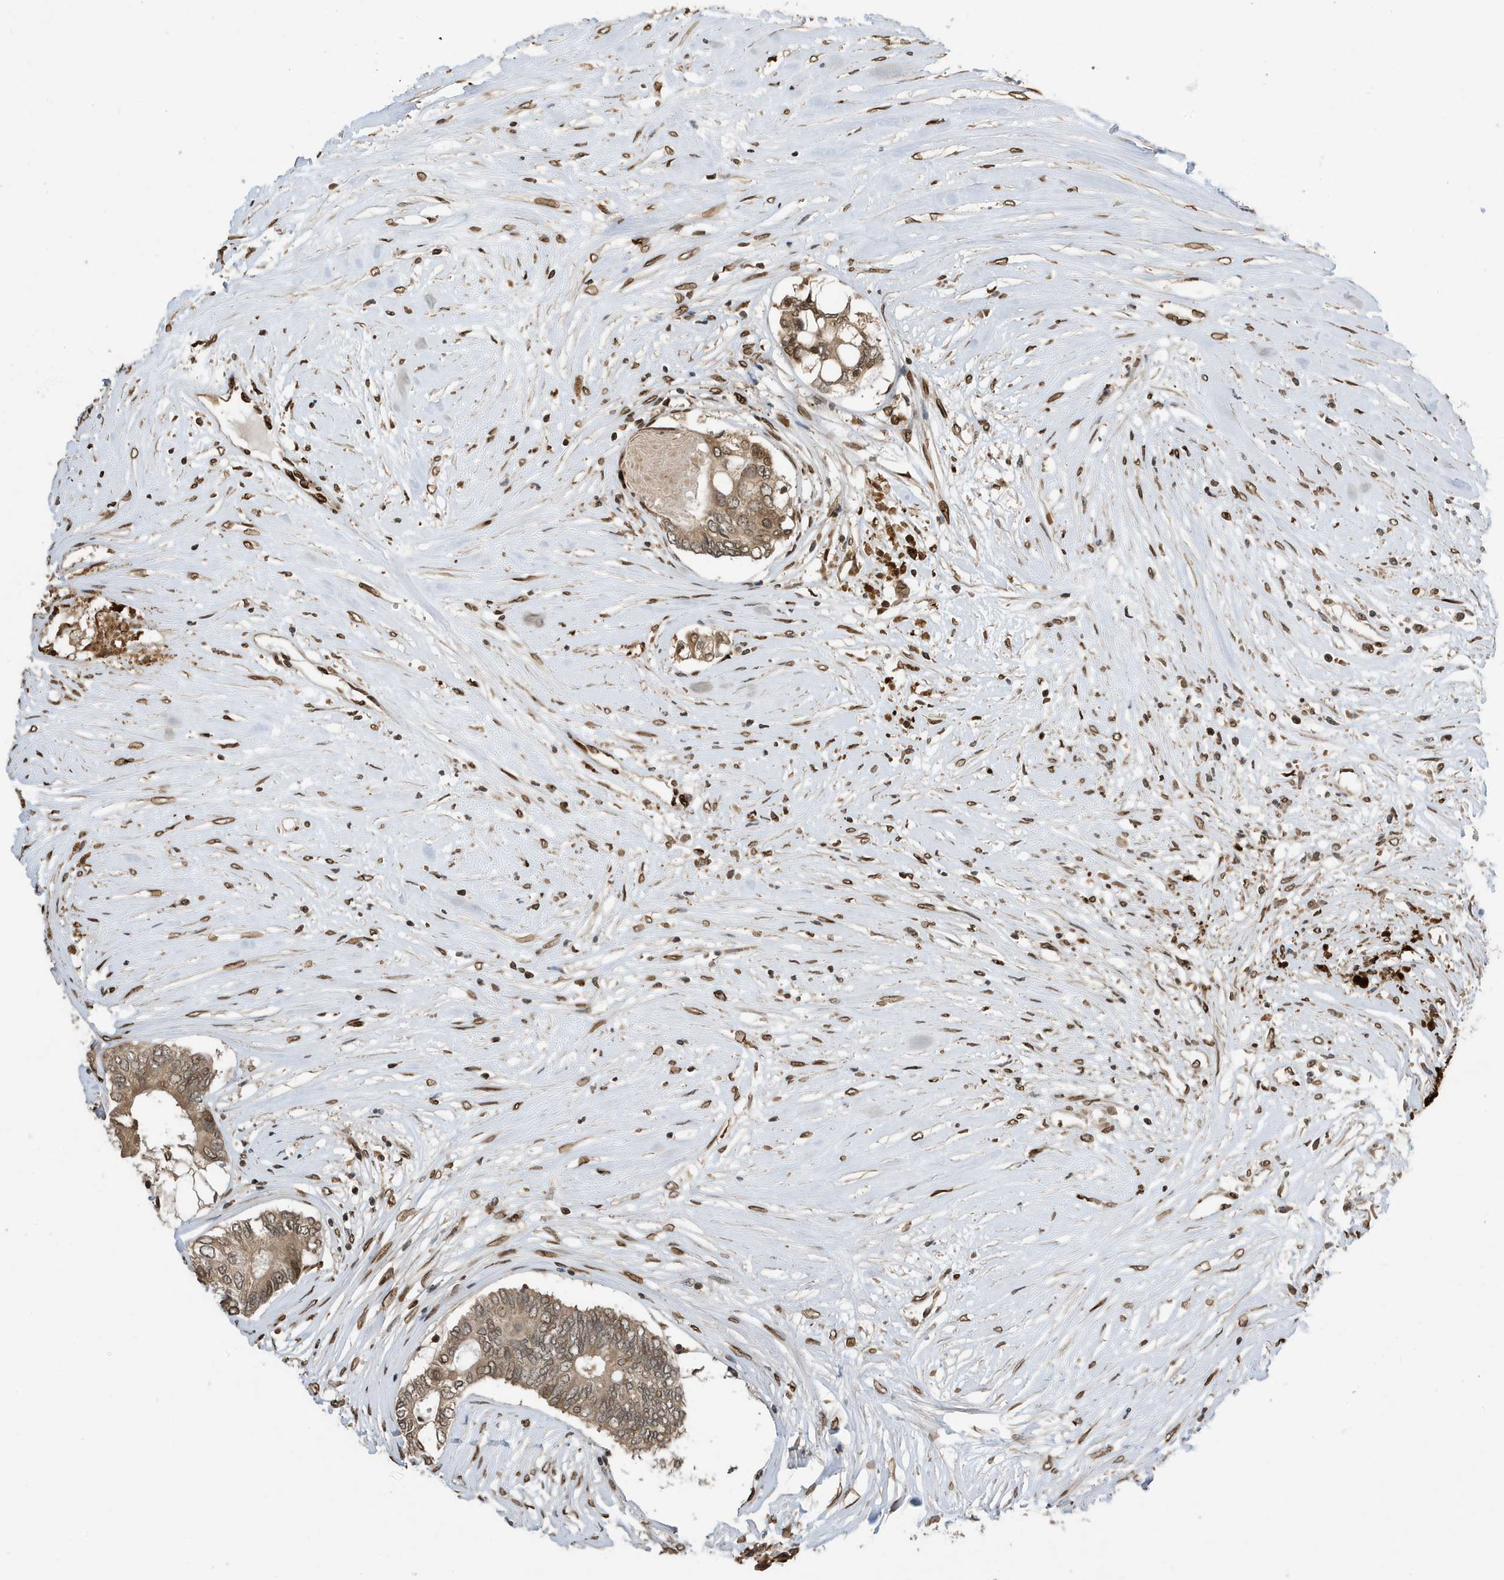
{"staining": {"intensity": "moderate", "quantity": ">75%", "location": "cytoplasmic/membranous,nuclear"}, "tissue": "colorectal cancer", "cell_type": "Tumor cells", "image_type": "cancer", "snomed": [{"axis": "morphology", "description": "Adenocarcinoma, NOS"}, {"axis": "topography", "description": "Rectum"}], "caption": "Immunohistochemical staining of colorectal cancer (adenocarcinoma) shows medium levels of moderate cytoplasmic/membranous and nuclear protein positivity in about >75% of tumor cells.", "gene": "DUSP18", "patient": {"sex": "male", "age": 63}}